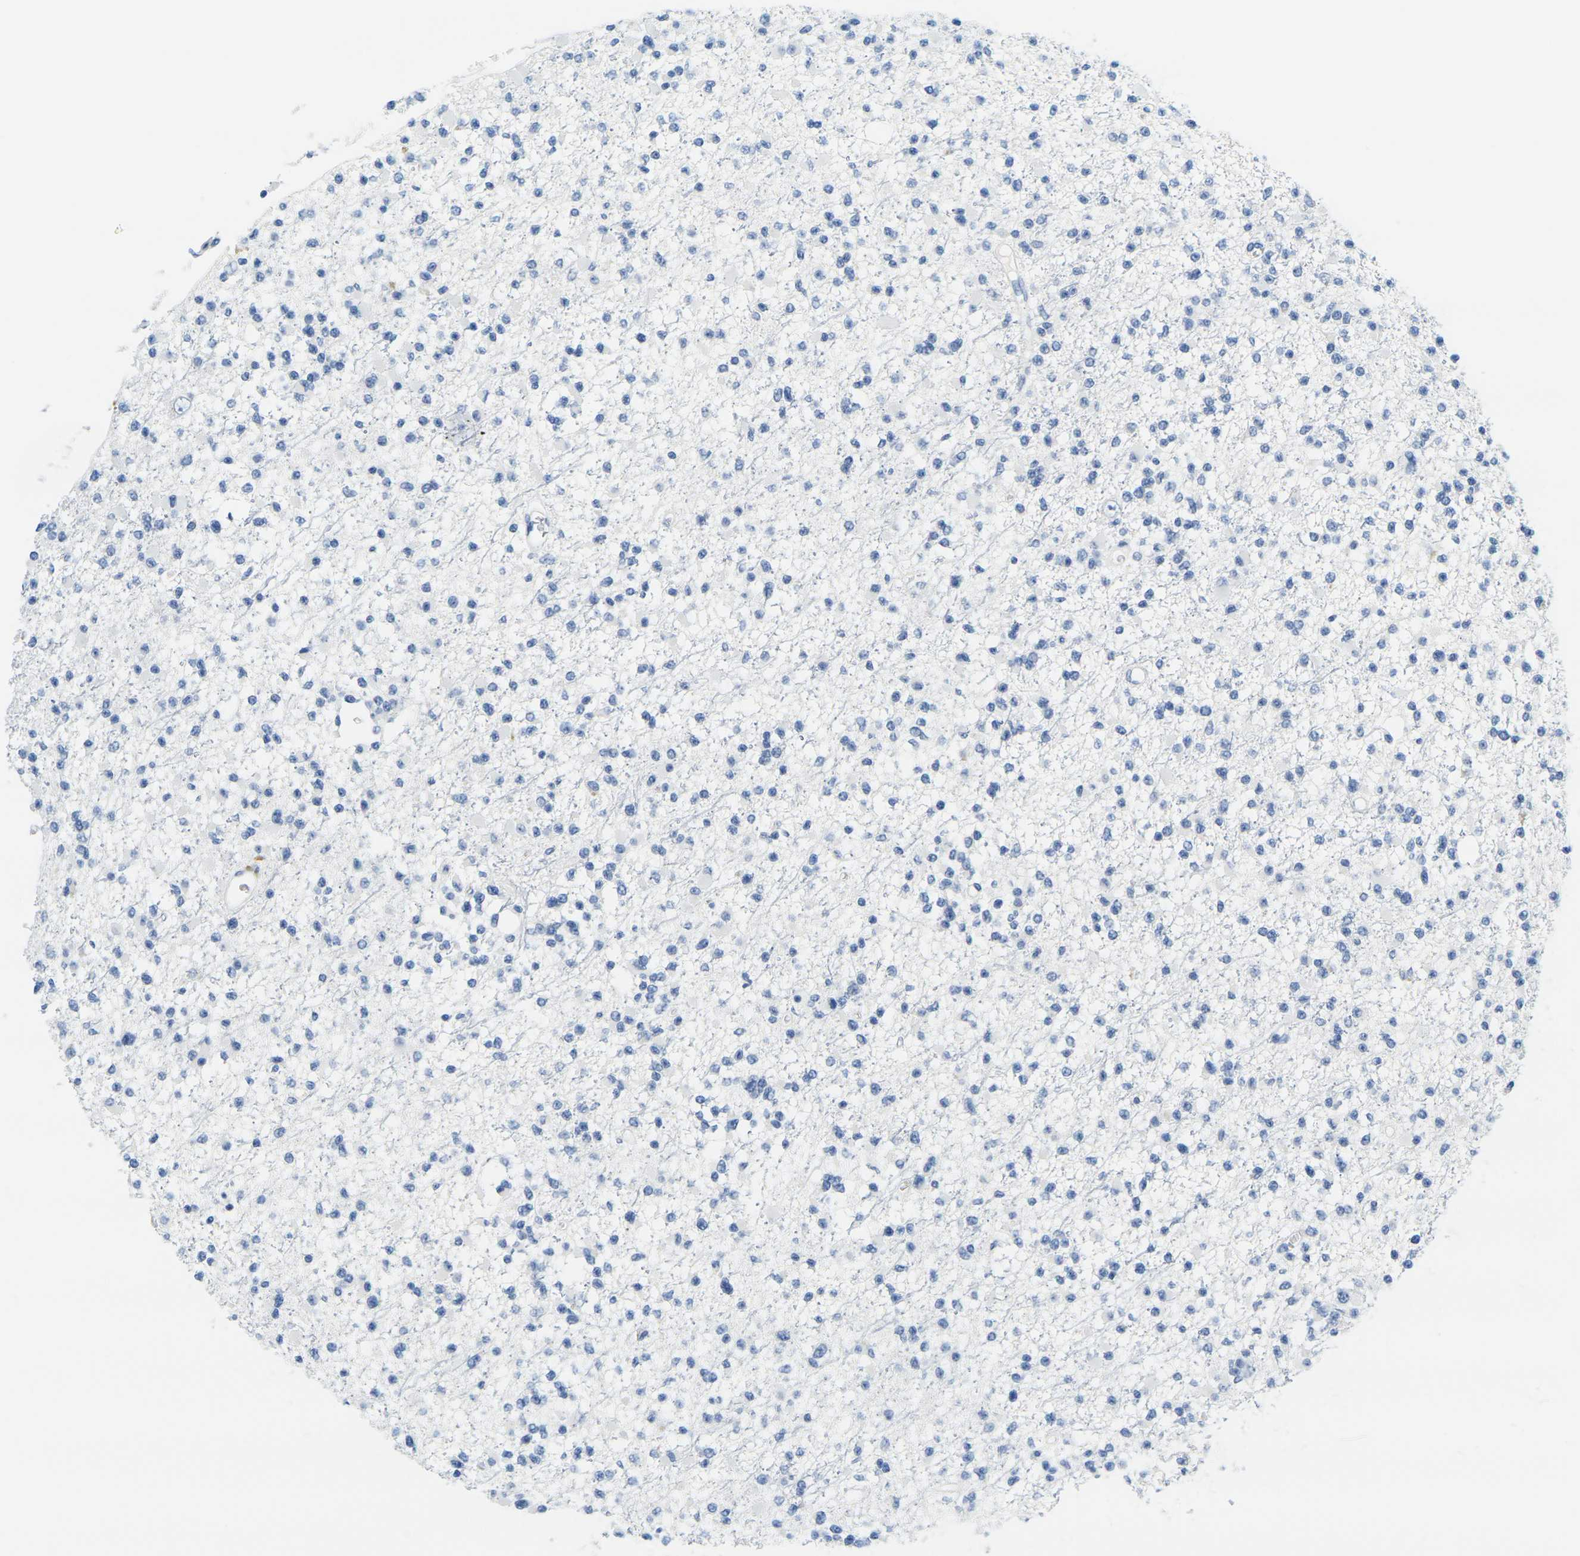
{"staining": {"intensity": "negative", "quantity": "none", "location": "none"}, "tissue": "glioma", "cell_type": "Tumor cells", "image_type": "cancer", "snomed": [{"axis": "morphology", "description": "Glioma, malignant, Low grade"}, {"axis": "topography", "description": "Brain"}], "caption": "Immunohistochemical staining of malignant glioma (low-grade) exhibits no significant positivity in tumor cells.", "gene": "GPR15", "patient": {"sex": "female", "age": 22}}